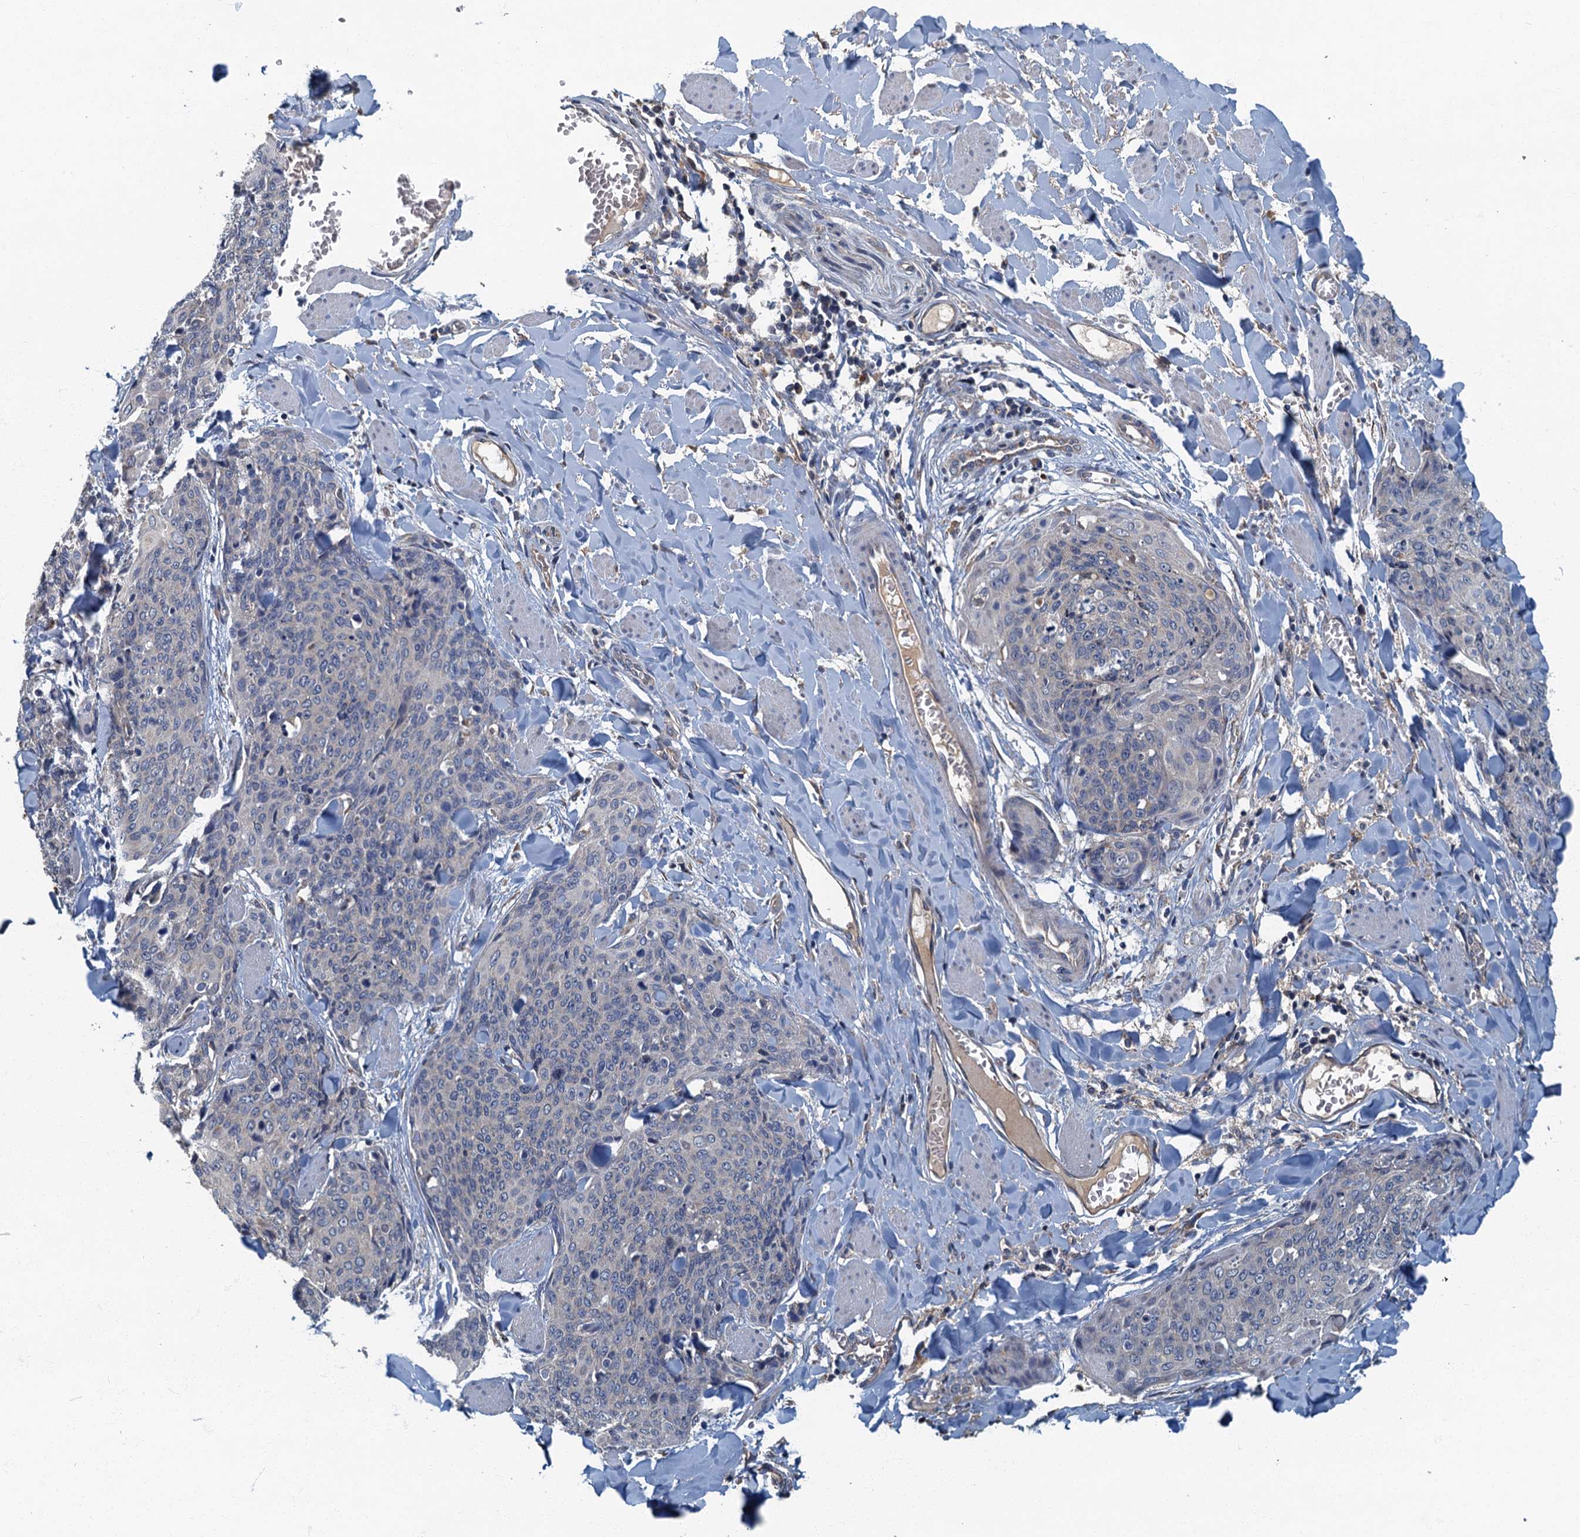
{"staining": {"intensity": "negative", "quantity": "none", "location": "none"}, "tissue": "skin cancer", "cell_type": "Tumor cells", "image_type": "cancer", "snomed": [{"axis": "morphology", "description": "Squamous cell carcinoma, NOS"}, {"axis": "topography", "description": "Skin"}, {"axis": "topography", "description": "Vulva"}], "caption": "The immunohistochemistry photomicrograph has no significant expression in tumor cells of skin cancer tissue. (Brightfield microscopy of DAB IHC at high magnification).", "gene": "DDX49", "patient": {"sex": "female", "age": 85}}